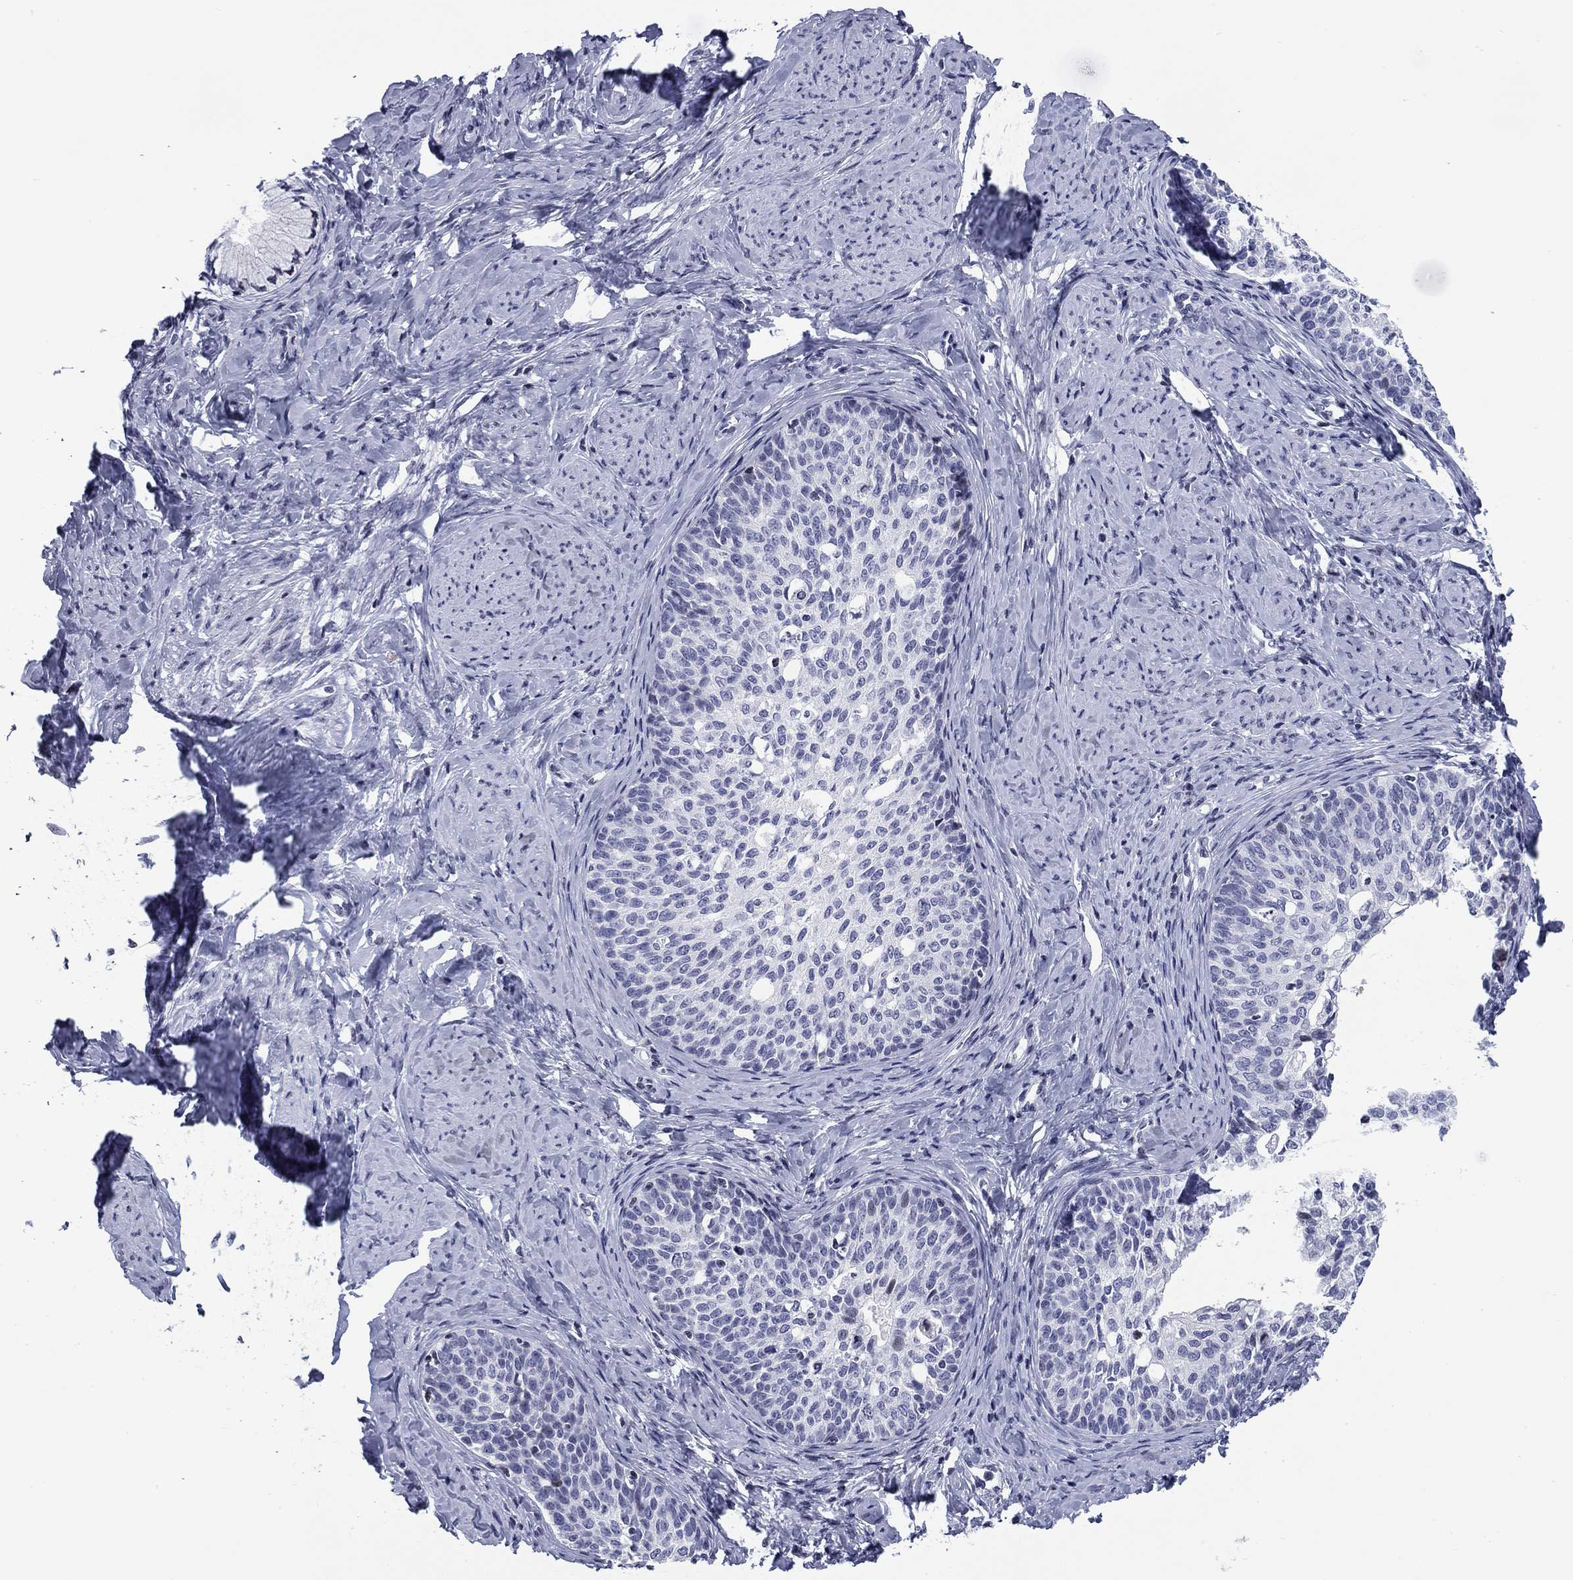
{"staining": {"intensity": "negative", "quantity": "none", "location": "none"}, "tissue": "cervical cancer", "cell_type": "Tumor cells", "image_type": "cancer", "snomed": [{"axis": "morphology", "description": "Squamous cell carcinoma, NOS"}, {"axis": "topography", "description": "Cervix"}], "caption": "Tumor cells show no significant protein staining in cervical cancer.", "gene": "CCDC144A", "patient": {"sex": "female", "age": 51}}